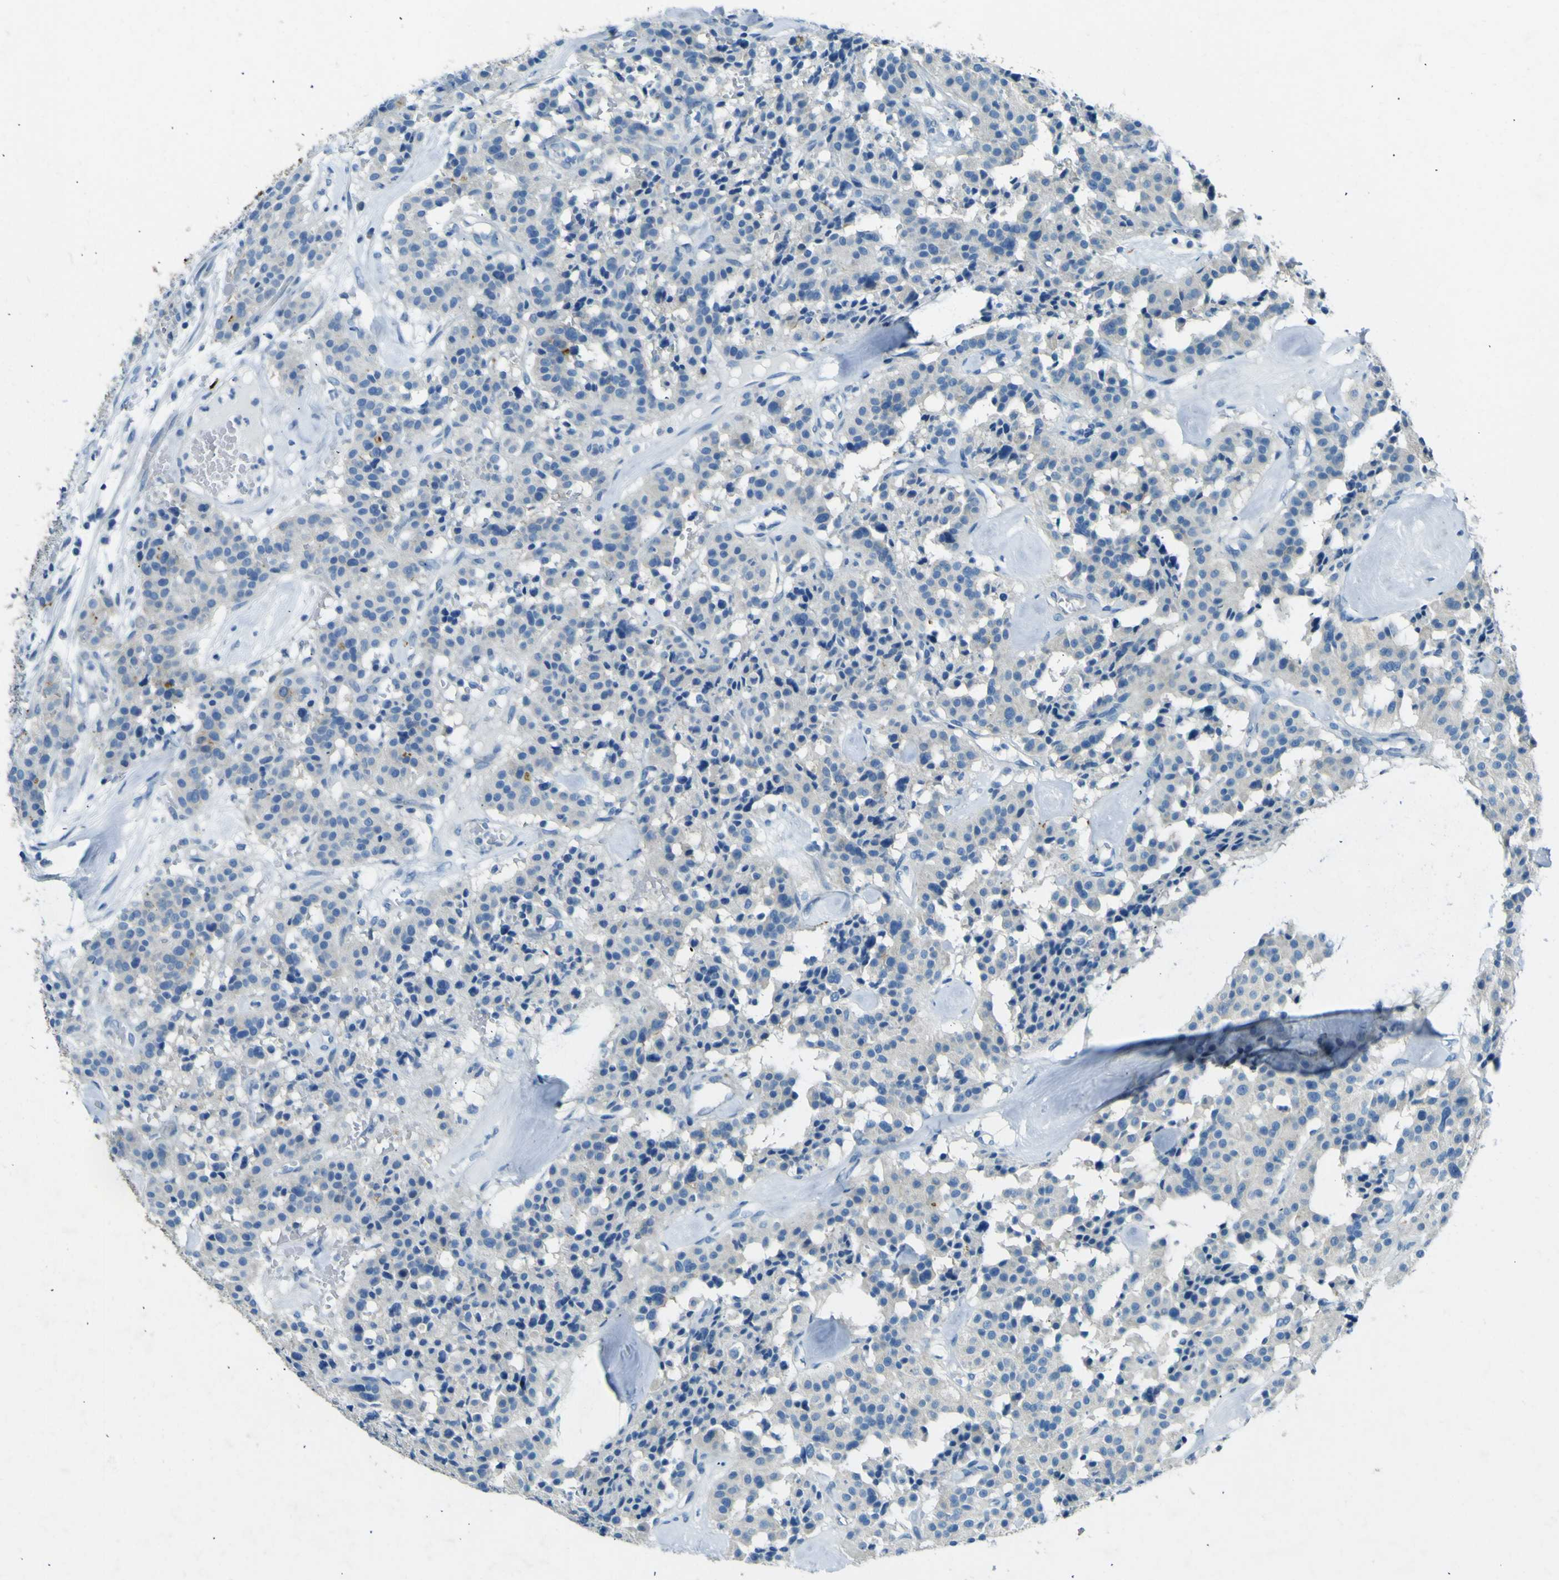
{"staining": {"intensity": "negative", "quantity": "none", "location": "none"}, "tissue": "carcinoid", "cell_type": "Tumor cells", "image_type": "cancer", "snomed": [{"axis": "morphology", "description": "Carcinoid, malignant, NOS"}, {"axis": "topography", "description": "Lung"}], "caption": "Human carcinoid stained for a protein using IHC exhibits no positivity in tumor cells.", "gene": "SORCS1", "patient": {"sex": "male", "age": 30}}